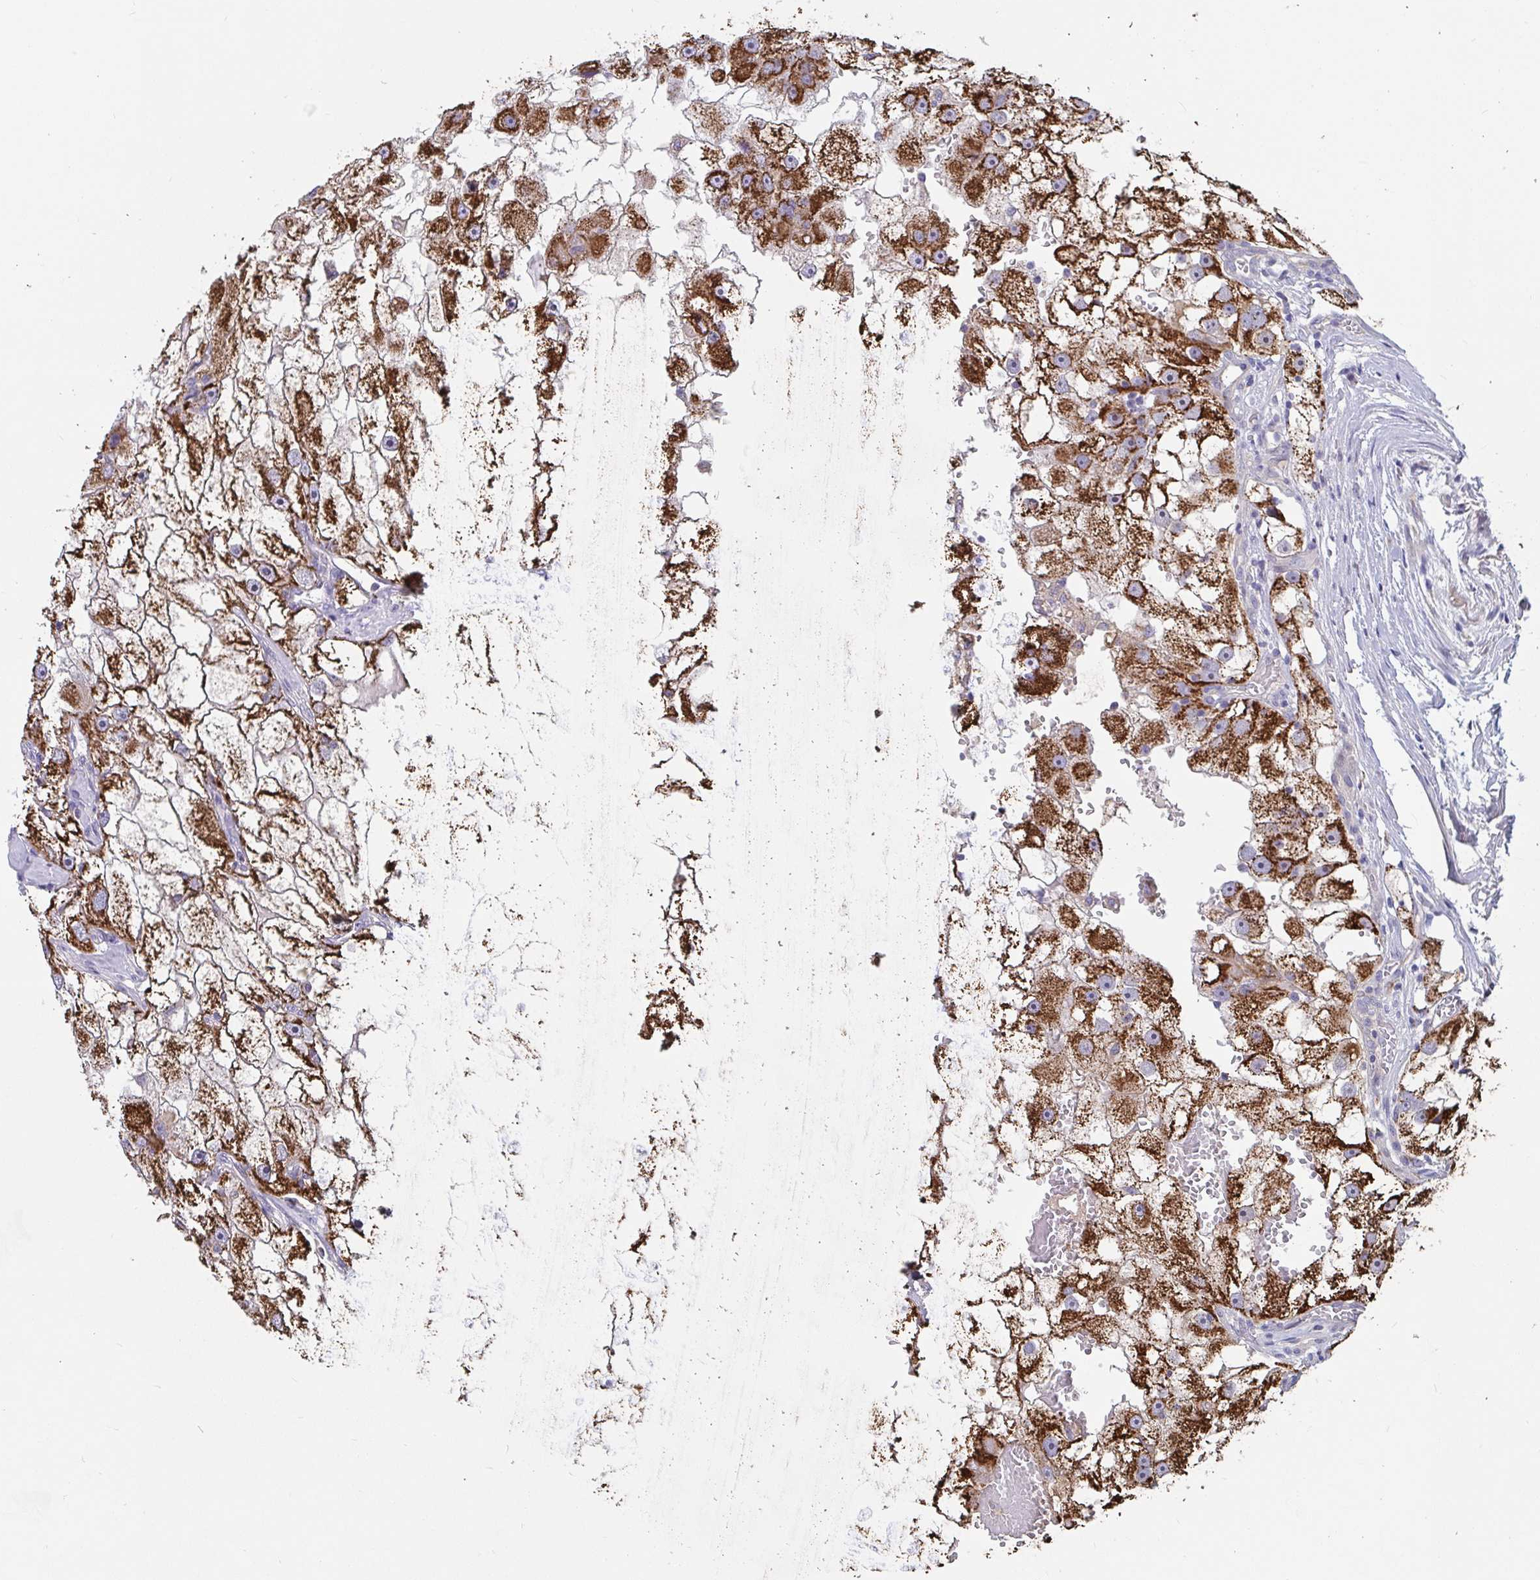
{"staining": {"intensity": "strong", "quantity": ">75%", "location": "cytoplasmic/membranous"}, "tissue": "renal cancer", "cell_type": "Tumor cells", "image_type": "cancer", "snomed": [{"axis": "morphology", "description": "Adenocarcinoma, NOS"}, {"axis": "topography", "description": "Kidney"}], "caption": "About >75% of tumor cells in renal adenocarcinoma exhibit strong cytoplasmic/membranous protein expression as visualized by brown immunohistochemical staining.", "gene": "FAM156B", "patient": {"sex": "male", "age": 63}}